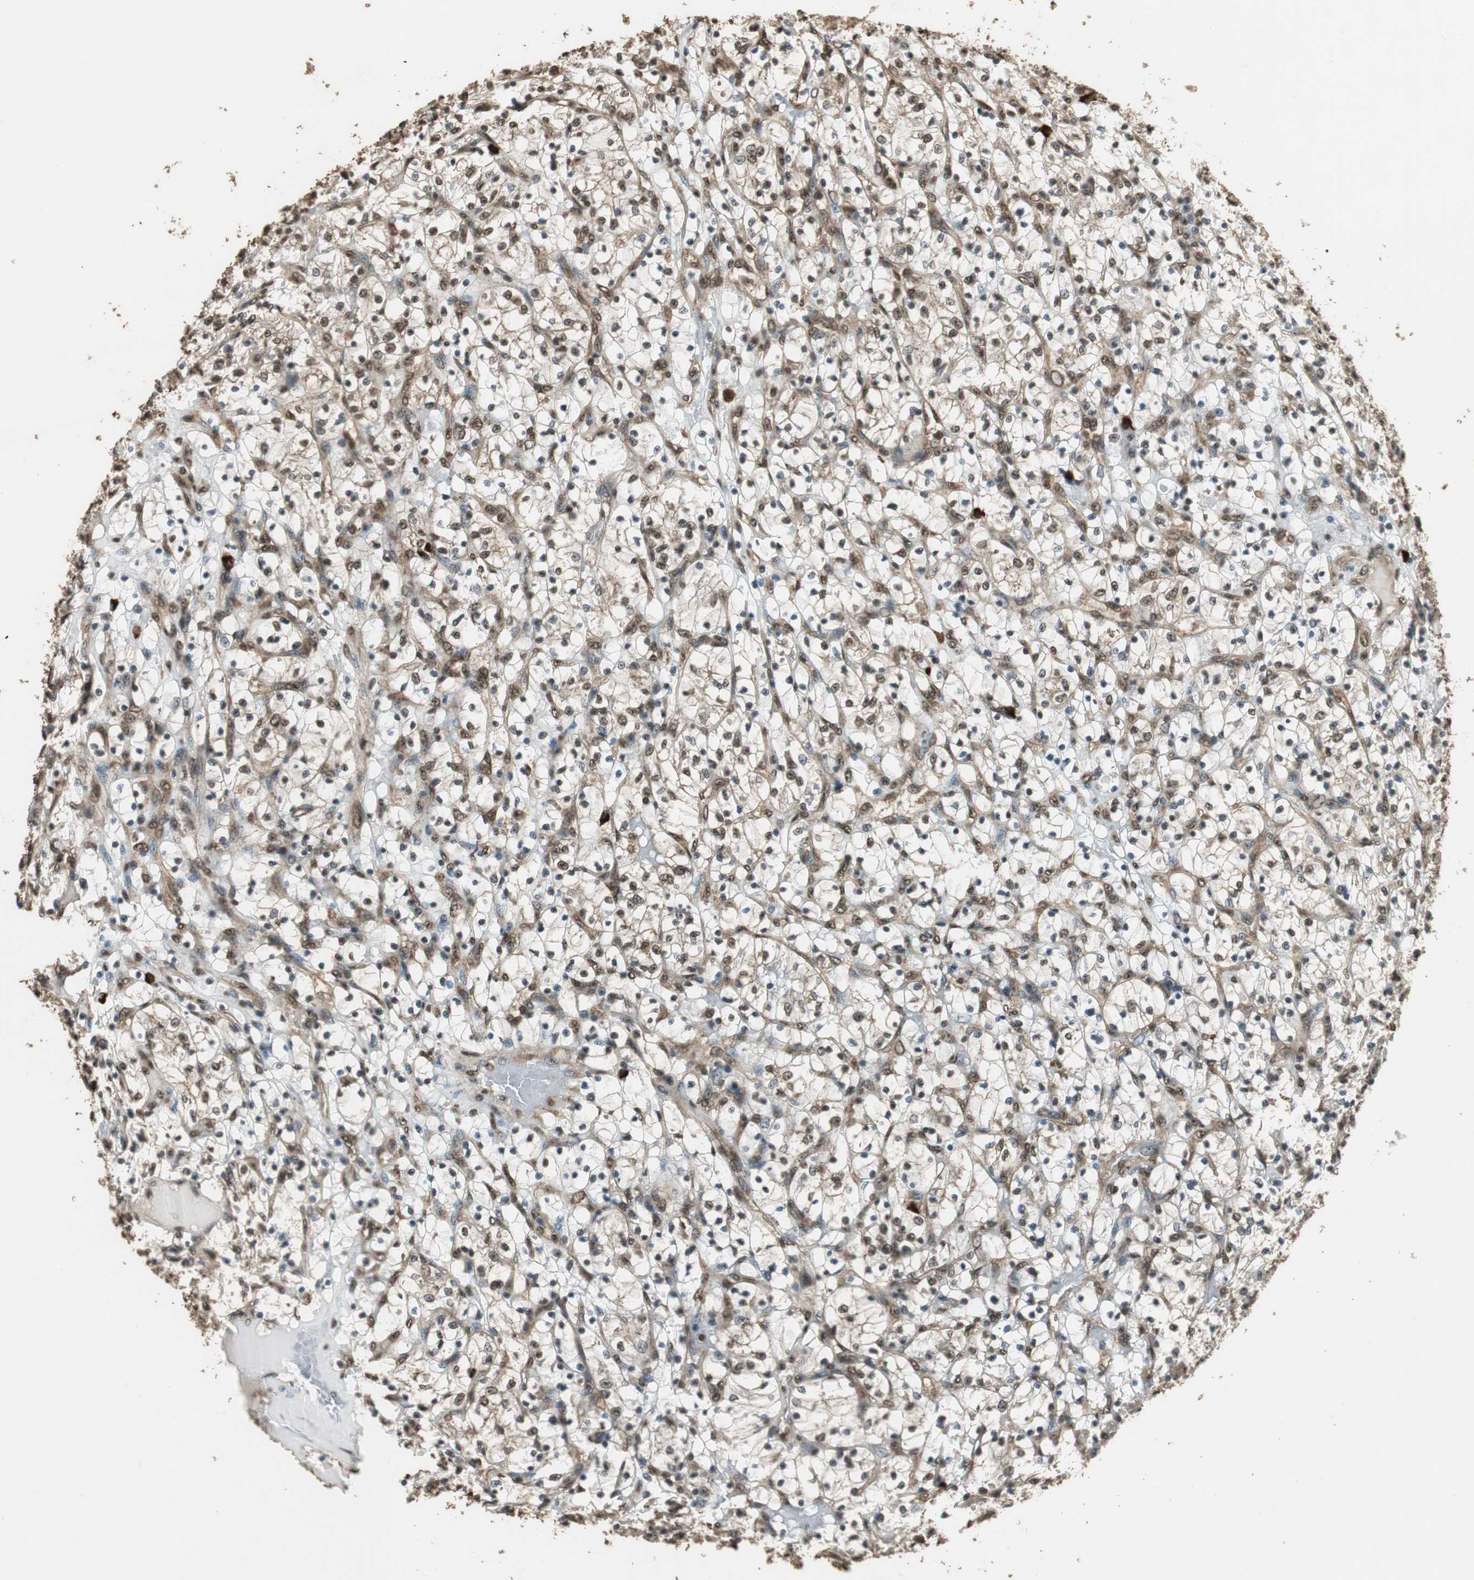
{"staining": {"intensity": "moderate", "quantity": ">75%", "location": "cytoplasmic/membranous,nuclear"}, "tissue": "renal cancer", "cell_type": "Tumor cells", "image_type": "cancer", "snomed": [{"axis": "morphology", "description": "Adenocarcinoma, NOS"}, {"axis": "topography", "description": "Kidney"}], "caption": "Human renal cancer stained with a protein marker exhibits moderate staining in tumor cells.", "gene": "PPP1R13B", "patient": {"sex": "female", "age": 69}}